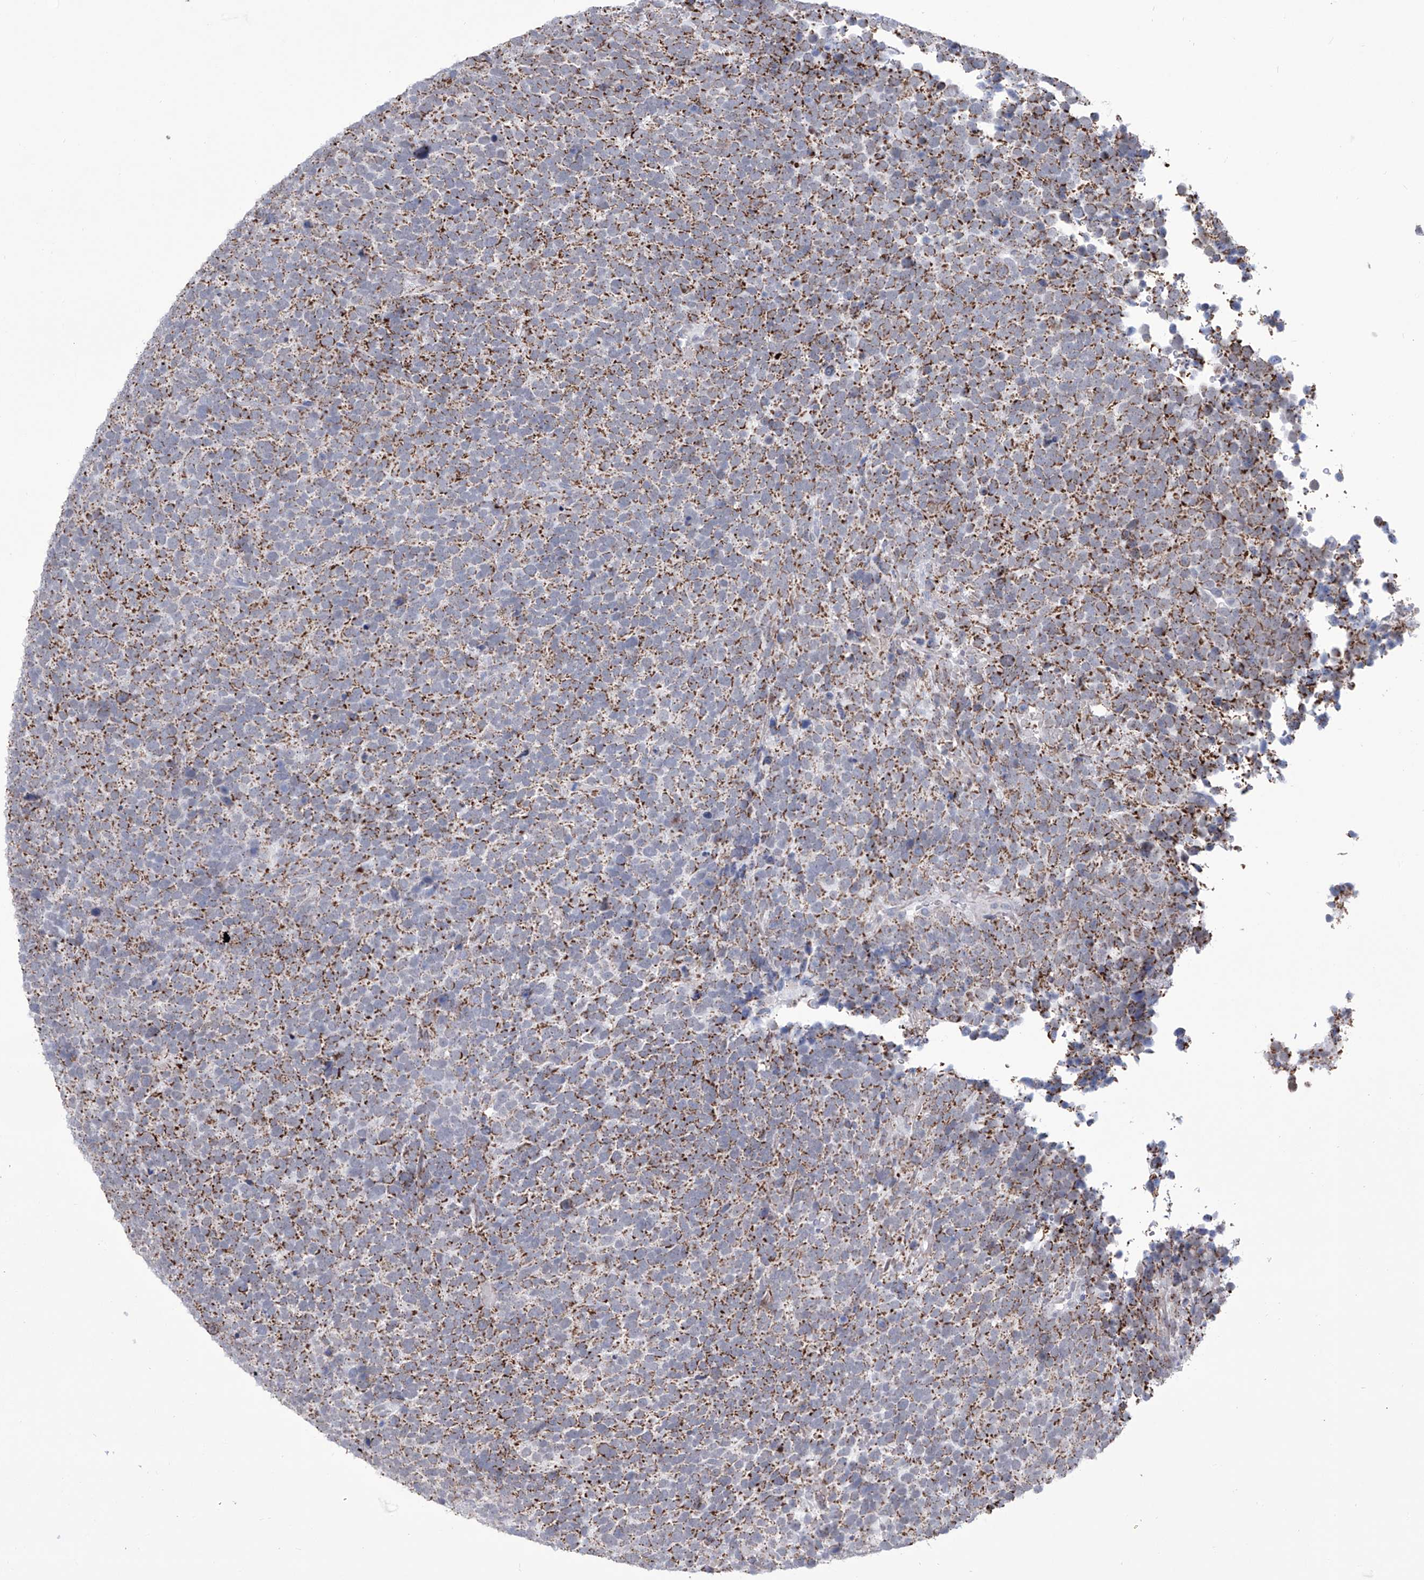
{"staining": {"intensity": "strong", "quantity": ">75%", "location": "cytoplasmic/membranous"}, "tissue": "urothelial cancer", "cell_type": "Tumor cells", "image_type": "cancer", "snomed": [{"axis": "morphology", "description": "Urothelial carcinoma, High grade"}, {"axis": "topography", "description": "Urinary bladder"}], "caption": "There is high levels of strong cytoplasmic/membranous positivity in tumor cells of urothelial cancer, as demonstrated by immunohistochemical staining (brown color).", "gene": "ALDH6A1", "patient": {"sex": "female", "age": 82}}